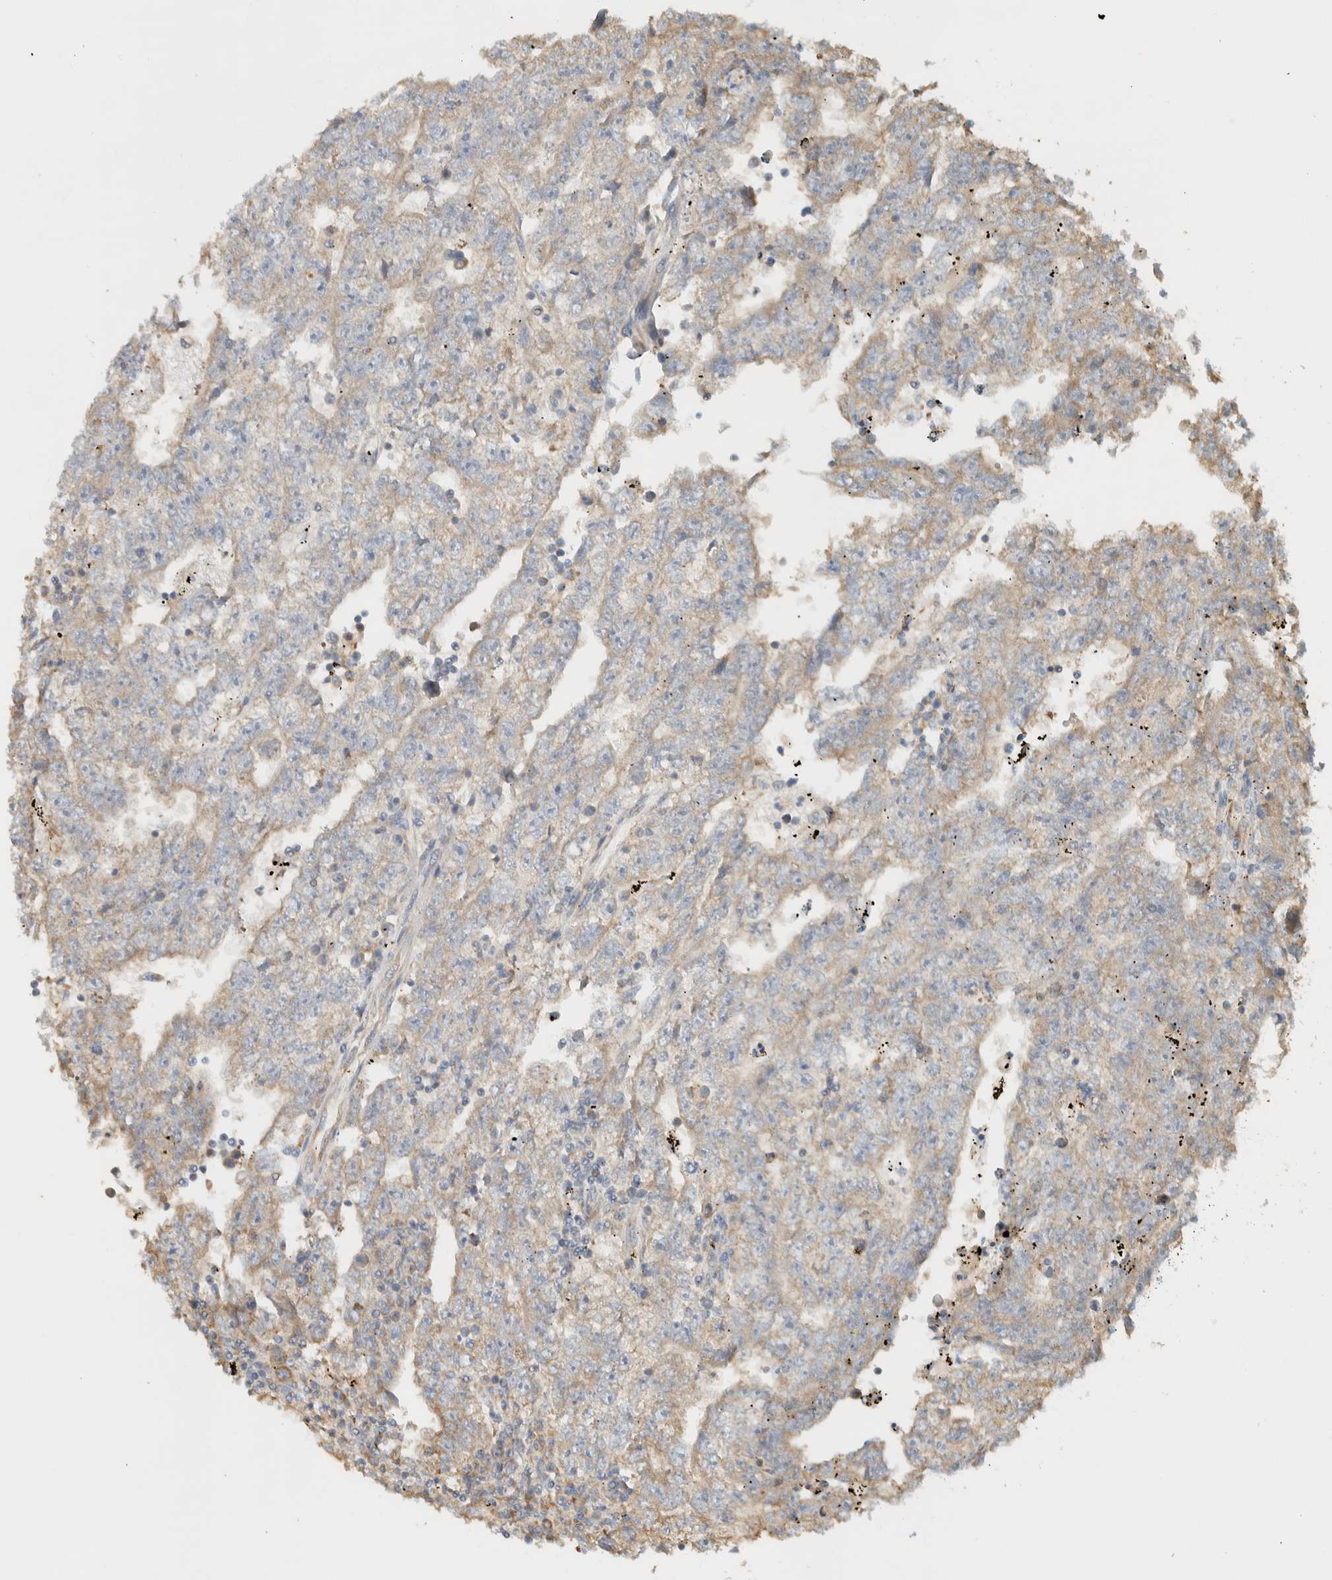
{"staining": {"intensity": "weak", "quantity": "<25%", "location": "cytoplasmic/membranous"}, "tissue": "testis cancer", "cell_type": "Tumor cells", "image_type": "cancer", "snomed": [{"axis": "morphology", "description": "Carcinoma, Embryonal, NOS"}, {"axis": "topography", "description": "Testis"}], "caption": "A photomicrograph of human testis cancer is negative for staining in tumor cells.", "gene": "RAB11FIP1", "patient": {"sex": "male", "age": 25}}